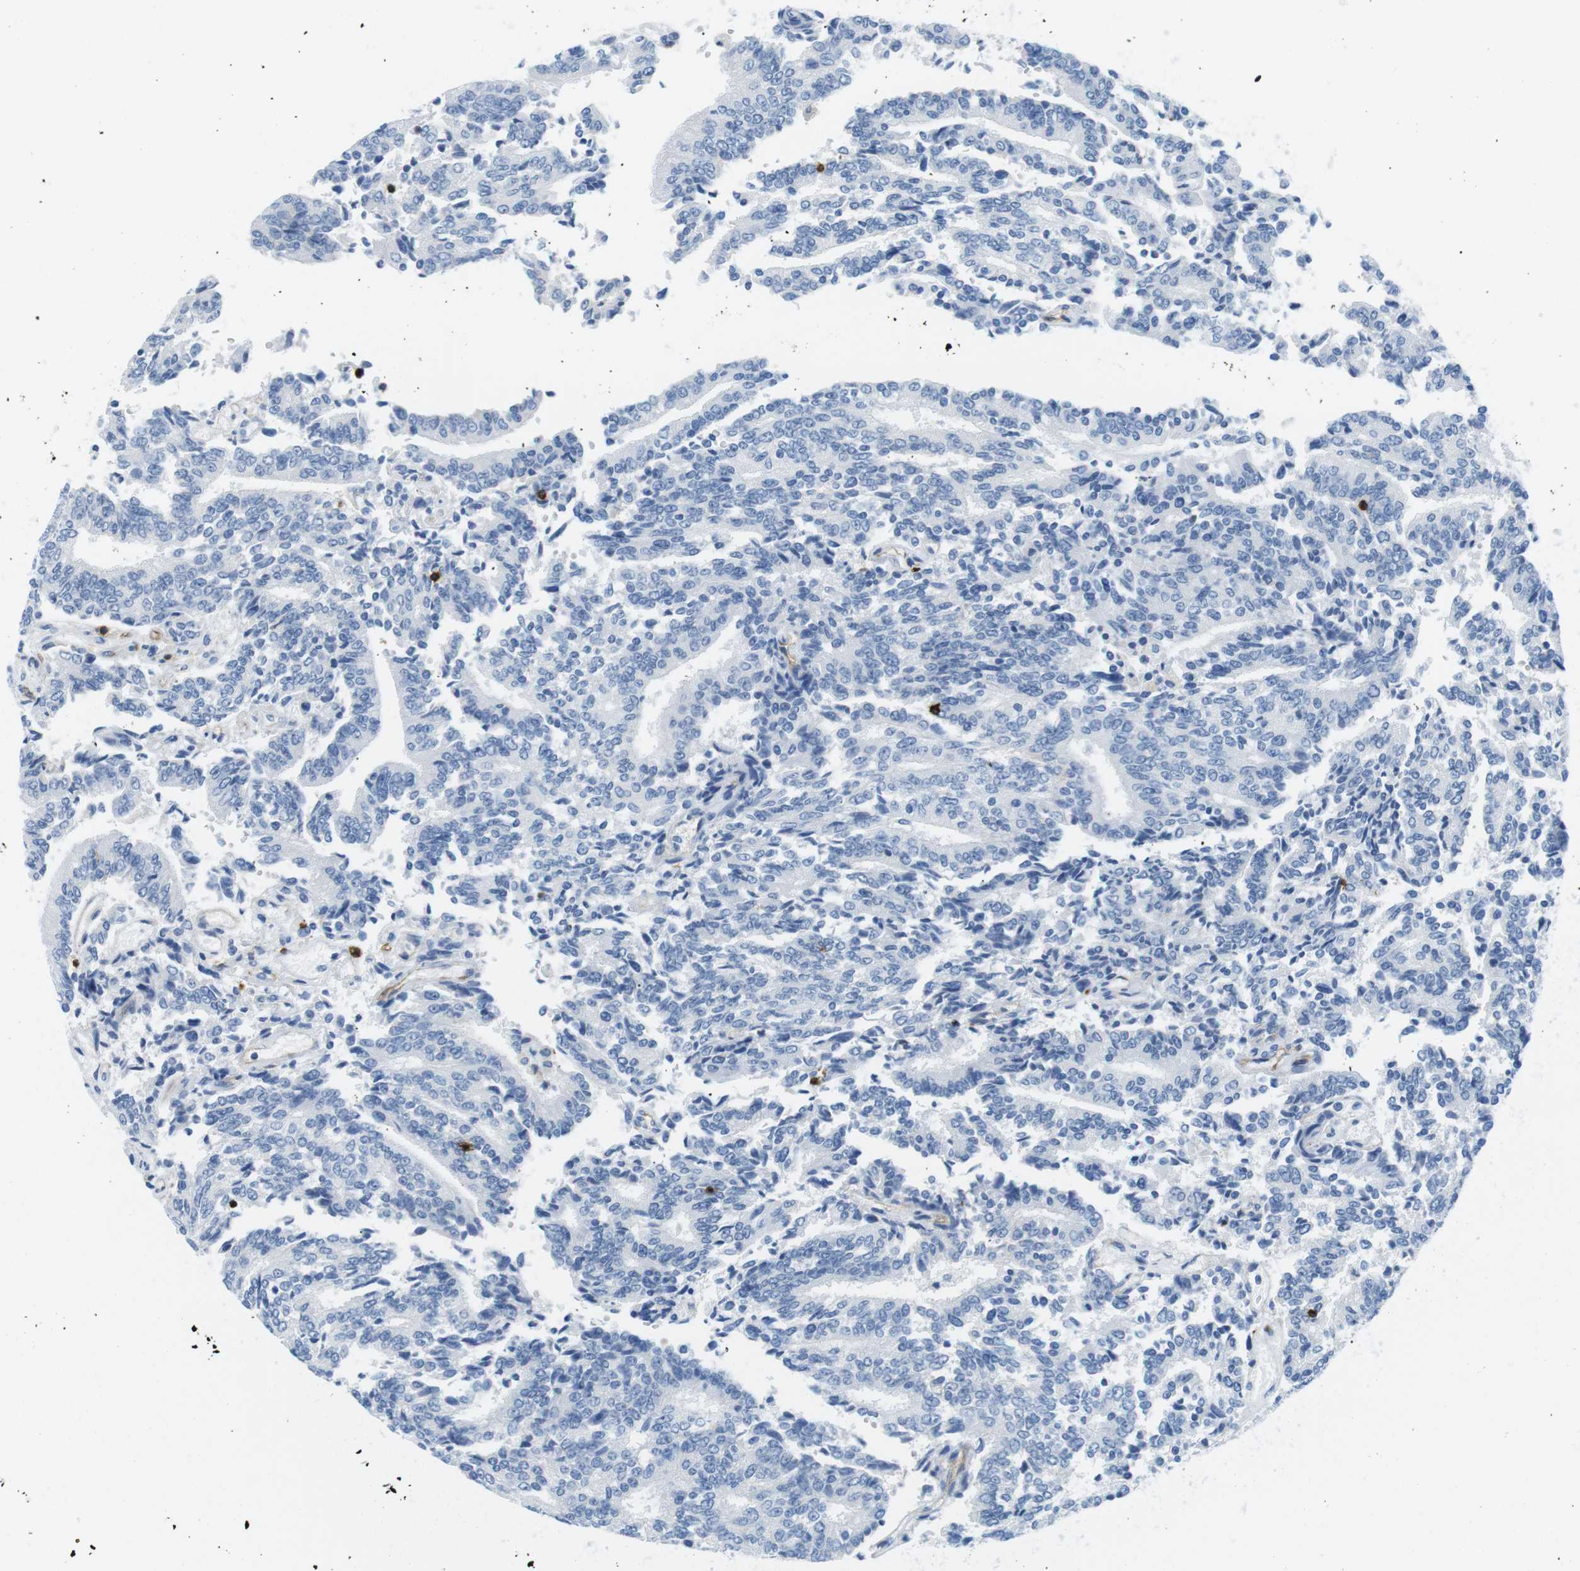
{"staining": {"intensity": "negative", "quantity": "none", "location": "none"}, "tissue": "prostate cancer", "cell_type": "Tumor cells", "image_type": "cancer", "snomed": [{"axis": "morphology", "description": "Normal tissue, NOS"}, {"axis": "morphology", "description": "Adenocarcinoma, High grade"}, {"axis": "topography", "description": "Prostate"}, {"axis": "topography", "description": "Seminal veicle"}], "caption": "Immunohistochemical staining of prostate cancer (high-grade adenocarcinoma) exhibits no significant staining in tumor cells.", "gene": "TNFRSF4", "patient": {"sex": "male", "age": 55}}